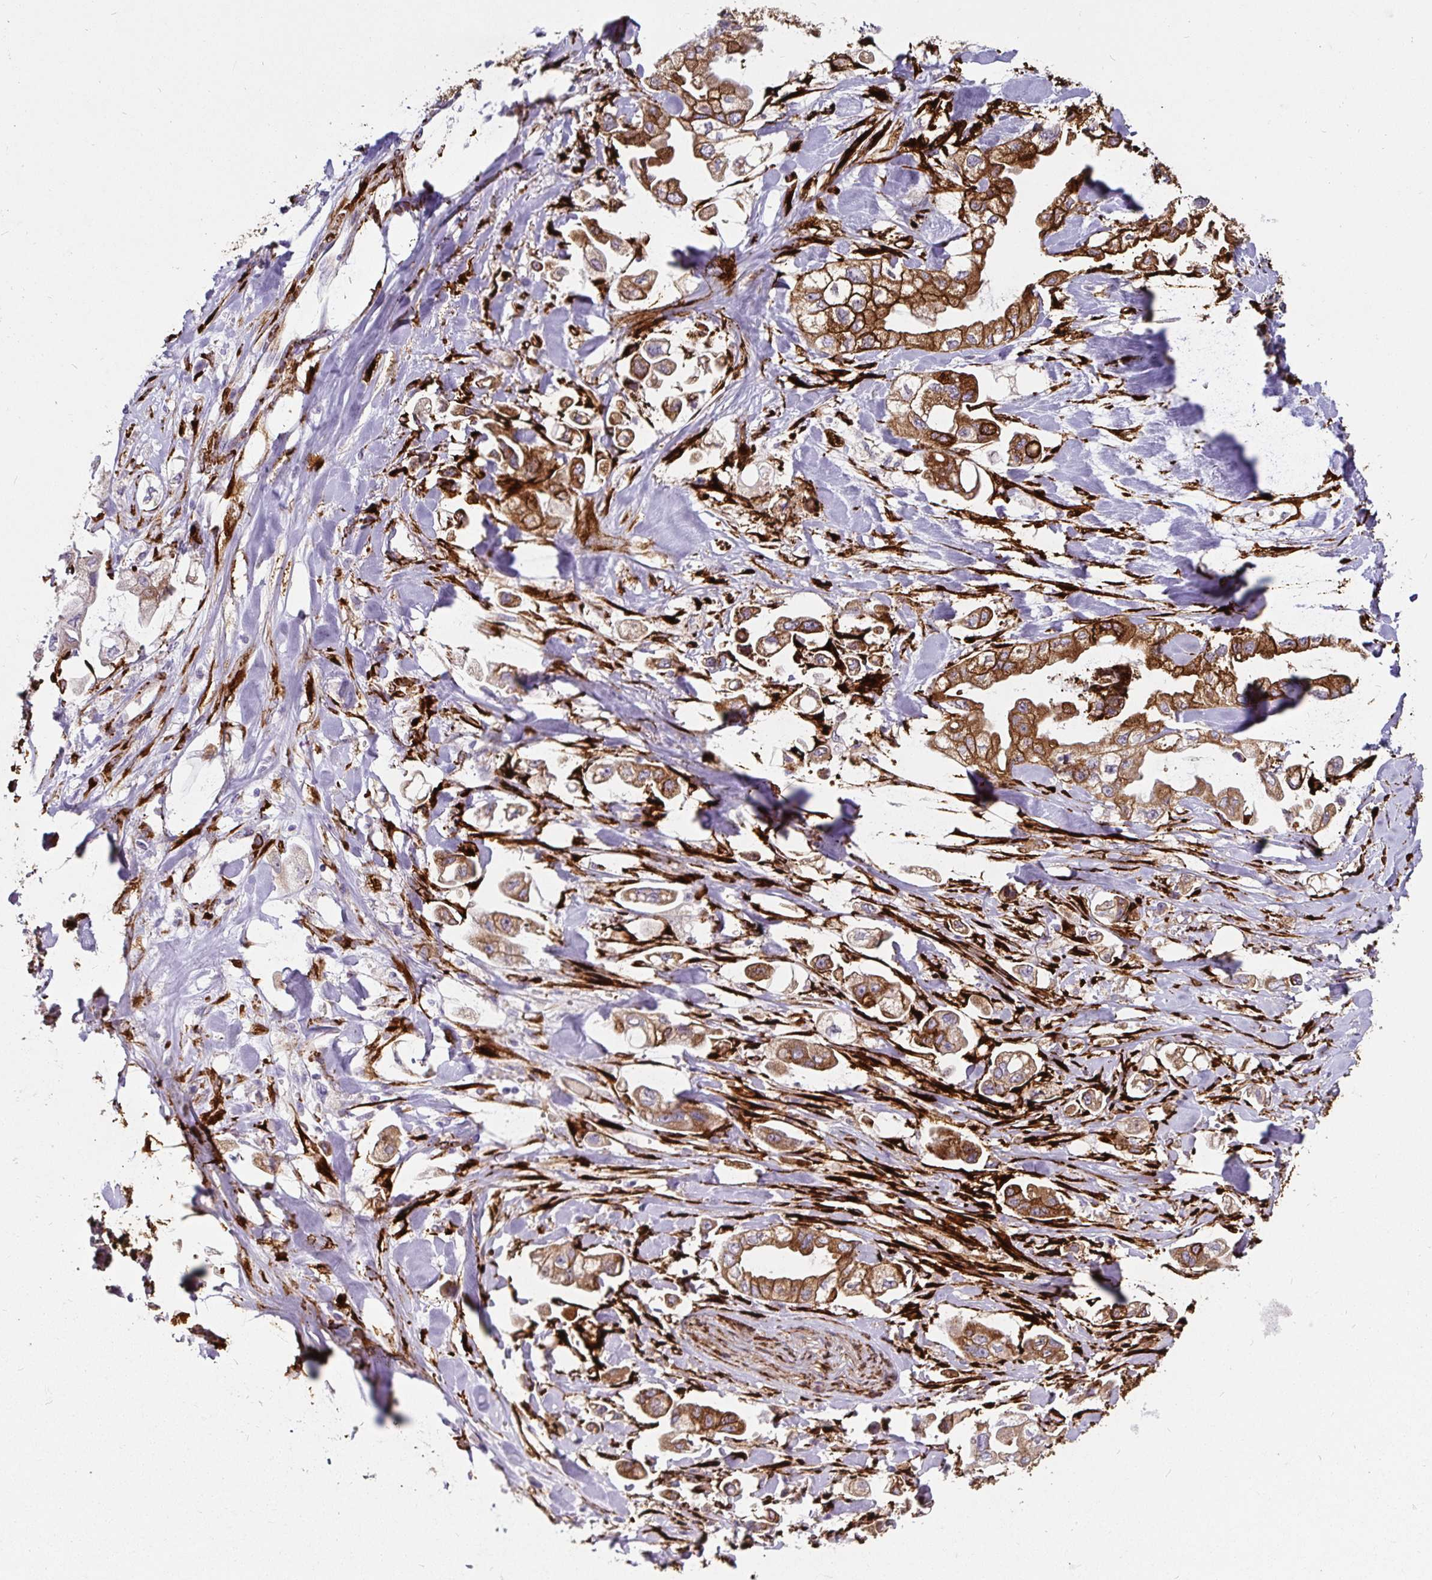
{"staining": {"intensity": "moderate", "quantity": ">75%", "location": "cytoplasmic/membranous"}, "tissue": "stomach cancer", "cell_type": "Tumor cells", "image_type": "cancer", "snomed": [{"axis": "morphology", "description": "Adenocarcinoma, NOS"}, {"axis": "topography", "description": "Stomach"}], "caption": "A photomicrograph of human adenocarcinoma (stomach) stained for a protein demonstrates moderate cytoplasmic/membranous brown staining in tumor cells.", "gene": "P4HA2", "patient": {"sex": "male", "age": 62}}